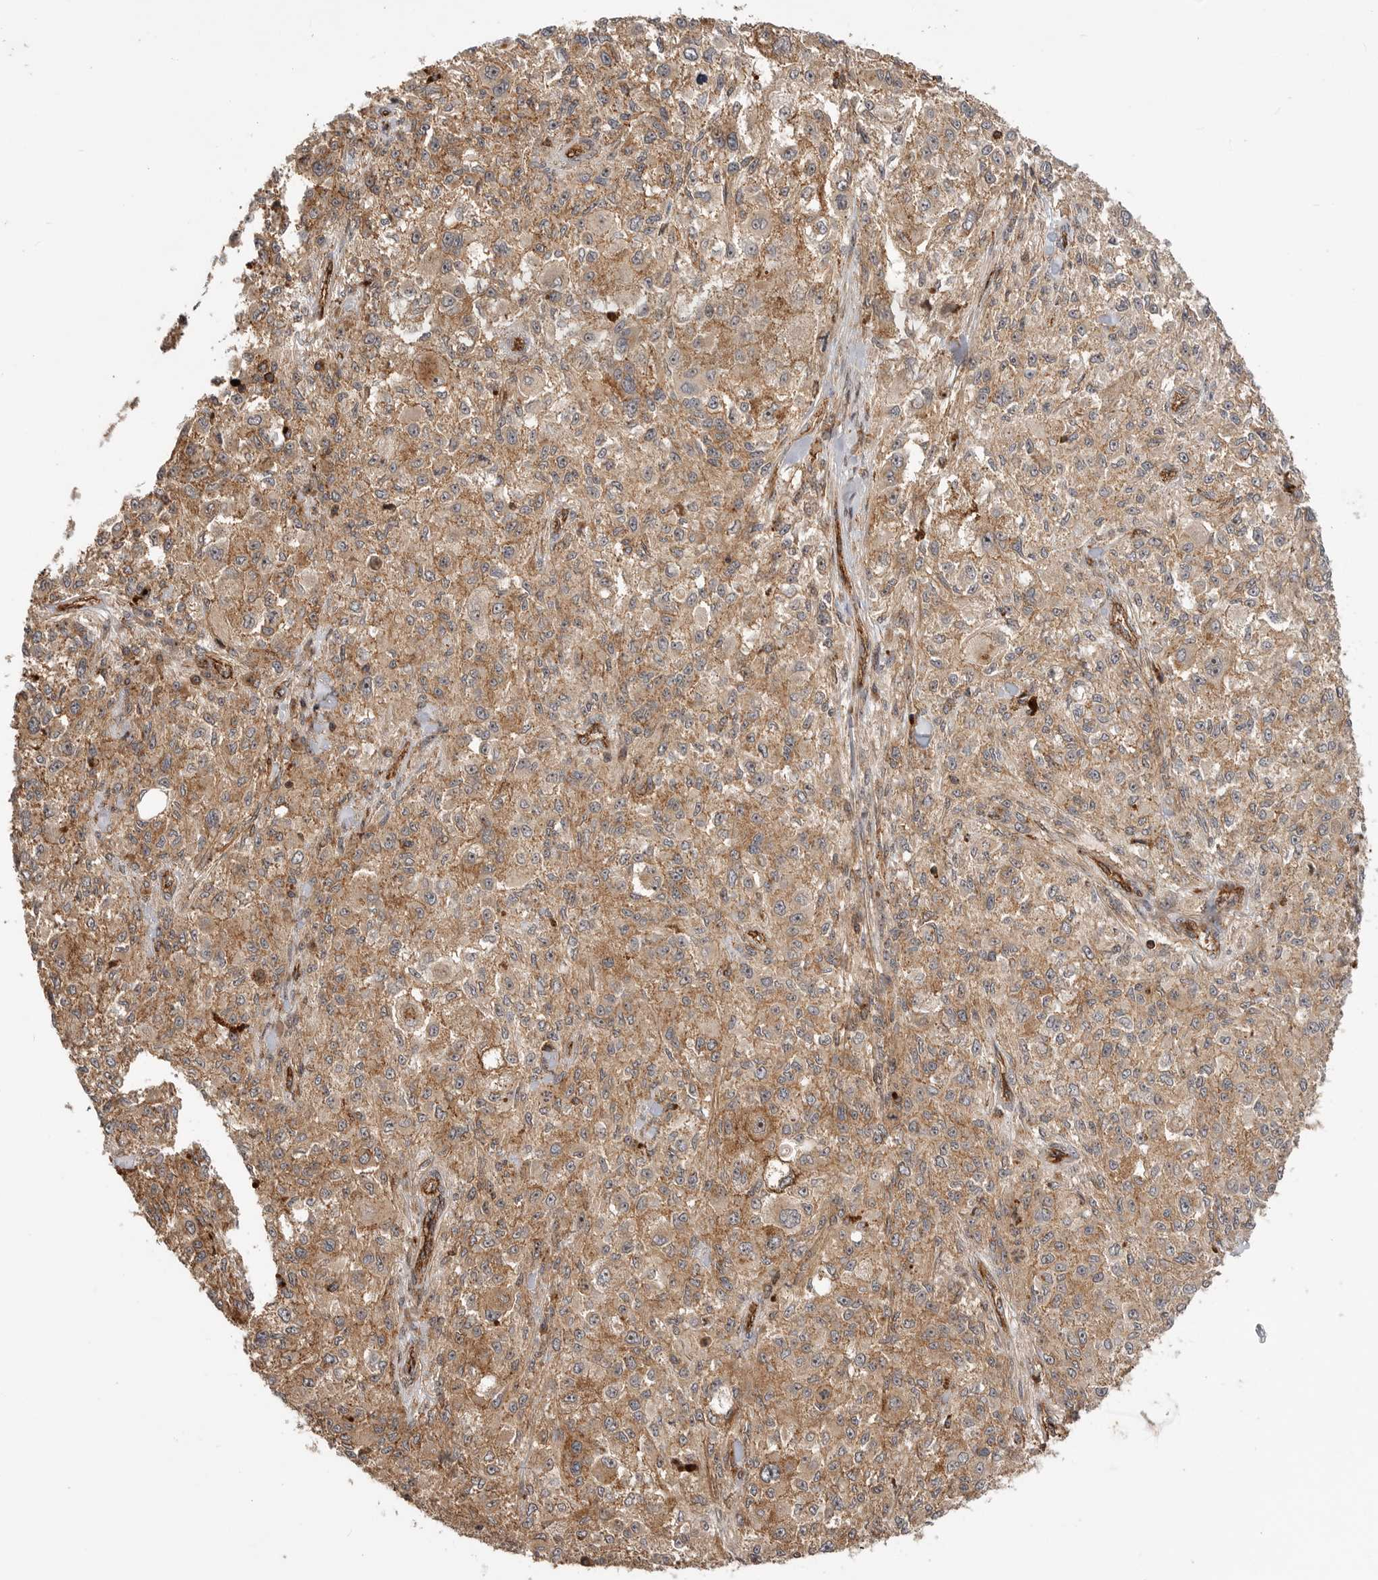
{"staining": {"intensity": "moderate", "quantity": ">75%", "location": "cytoplasmic/membranous,nuclear"}, "tissue": "melanoma", "cell_type": "Tumor cells", "image_type": "cancer", "snomed": [{"axis": "morphology", "description": "Necrosis, NOS"}, {"axis": "morphology", "description": "Malignant melanoma, NOS"}, {"axis": "topography", "description": "Skin"}], "caption": "Immunohistochemical staining of human malignant melanoma demonstrates moderate cytoplasmic/membranous and nuclear protein expression in about >75% of tumor cells.", "gene": "GPATCH2", "patient": {"sex": "female", "age": 87}}